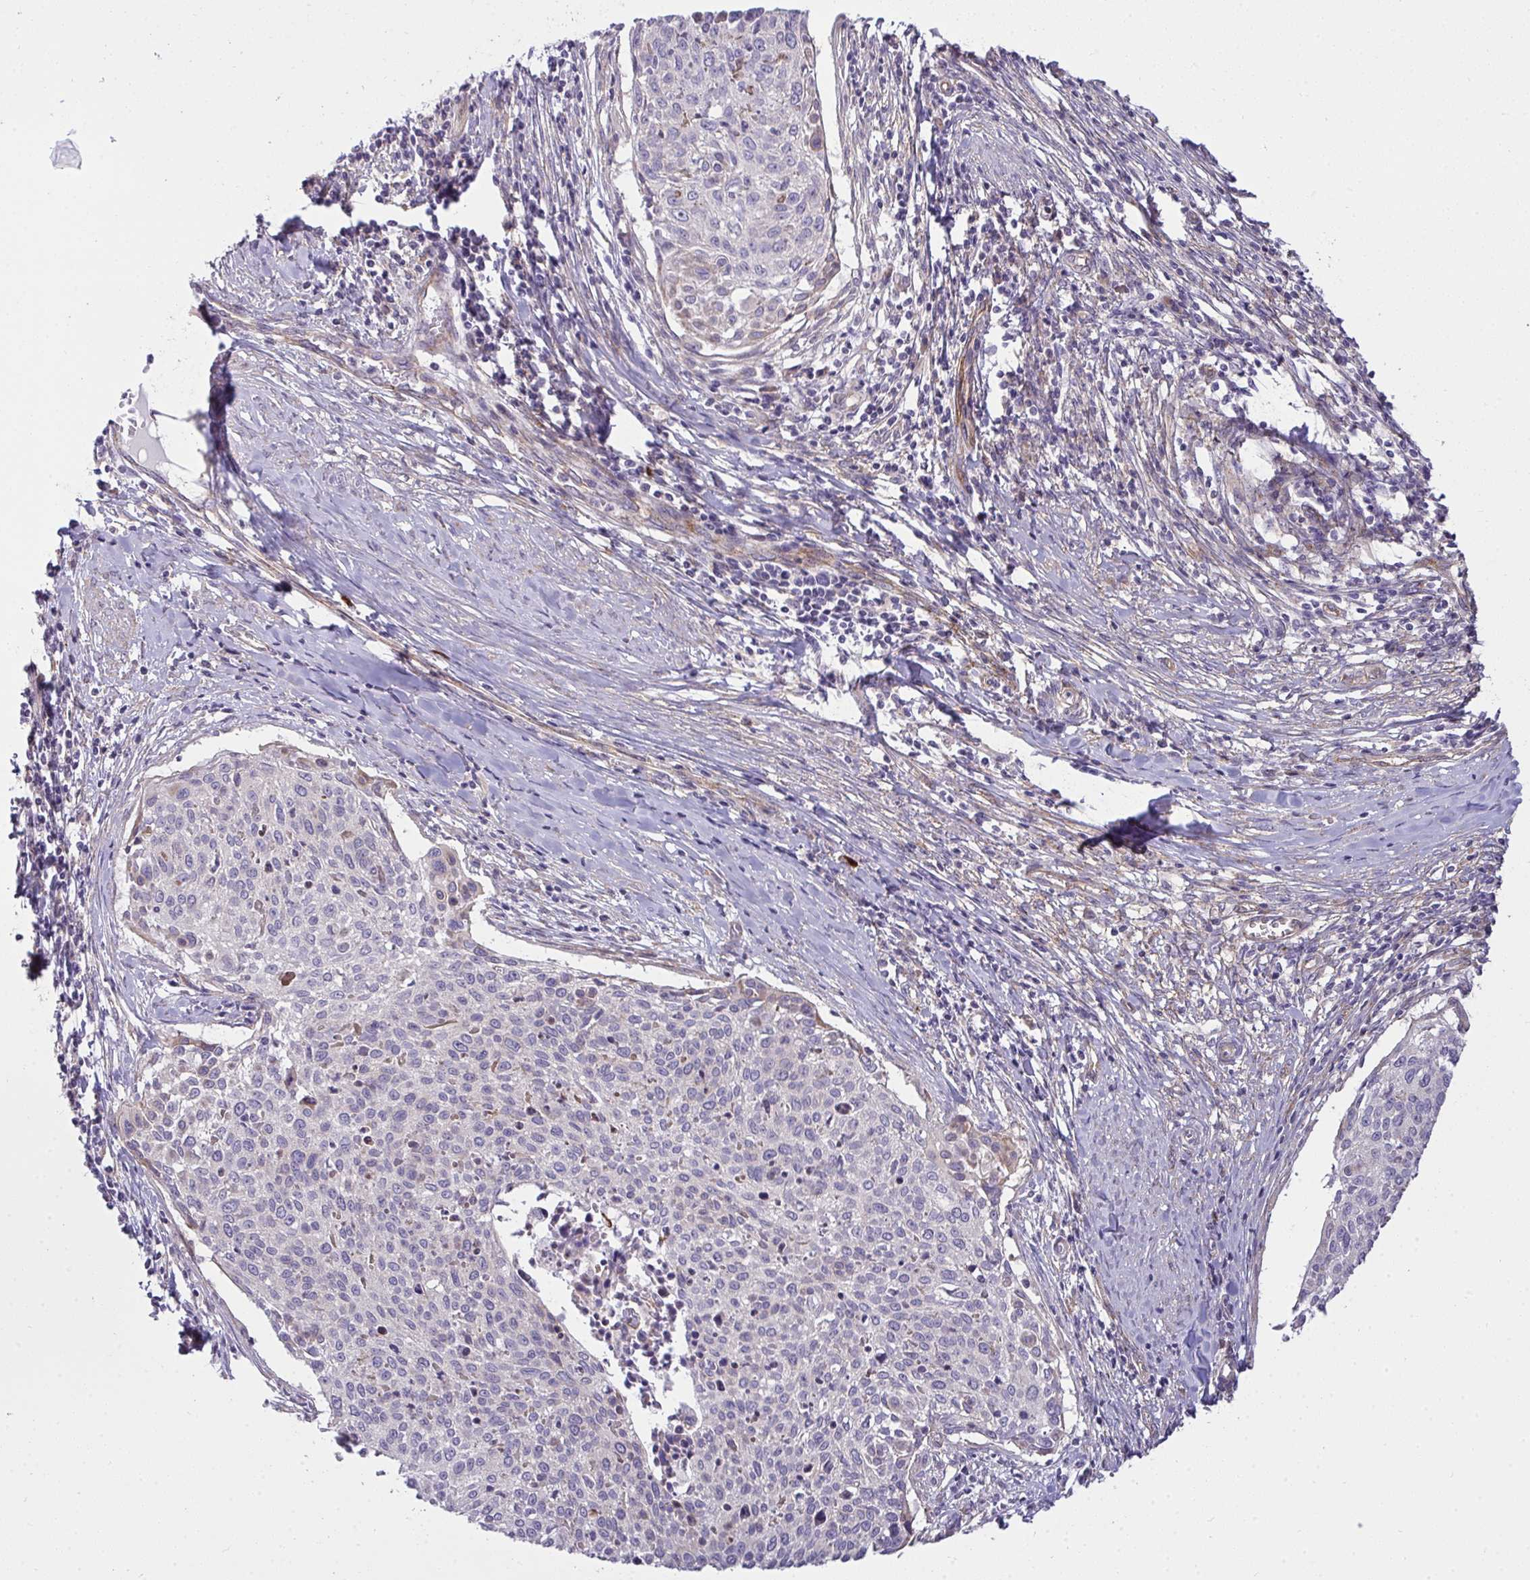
{"staining": {"intensity": "moderate", "quantity": "25%-75%", "location": "cytoplasmic/membranous"}, "tissue": "cervical cancer", "cell_type": "Tumor cells", "image_type": "cancer", "snomed": [{"axis": "morphology", "description": "Squamous cell carcinoma, NOS"}, {"axis": "topography", "description": "Cervix"}], "caption": "Protein expression by IHC exhibits moderate cytoplasmic/membranous positivity in approximately 25%-75% of tumor cells in cervical cancer (squamous cell carcinoma).", "gene": "SH2D1B", "patient": {"sex": "female", "age": 49}}